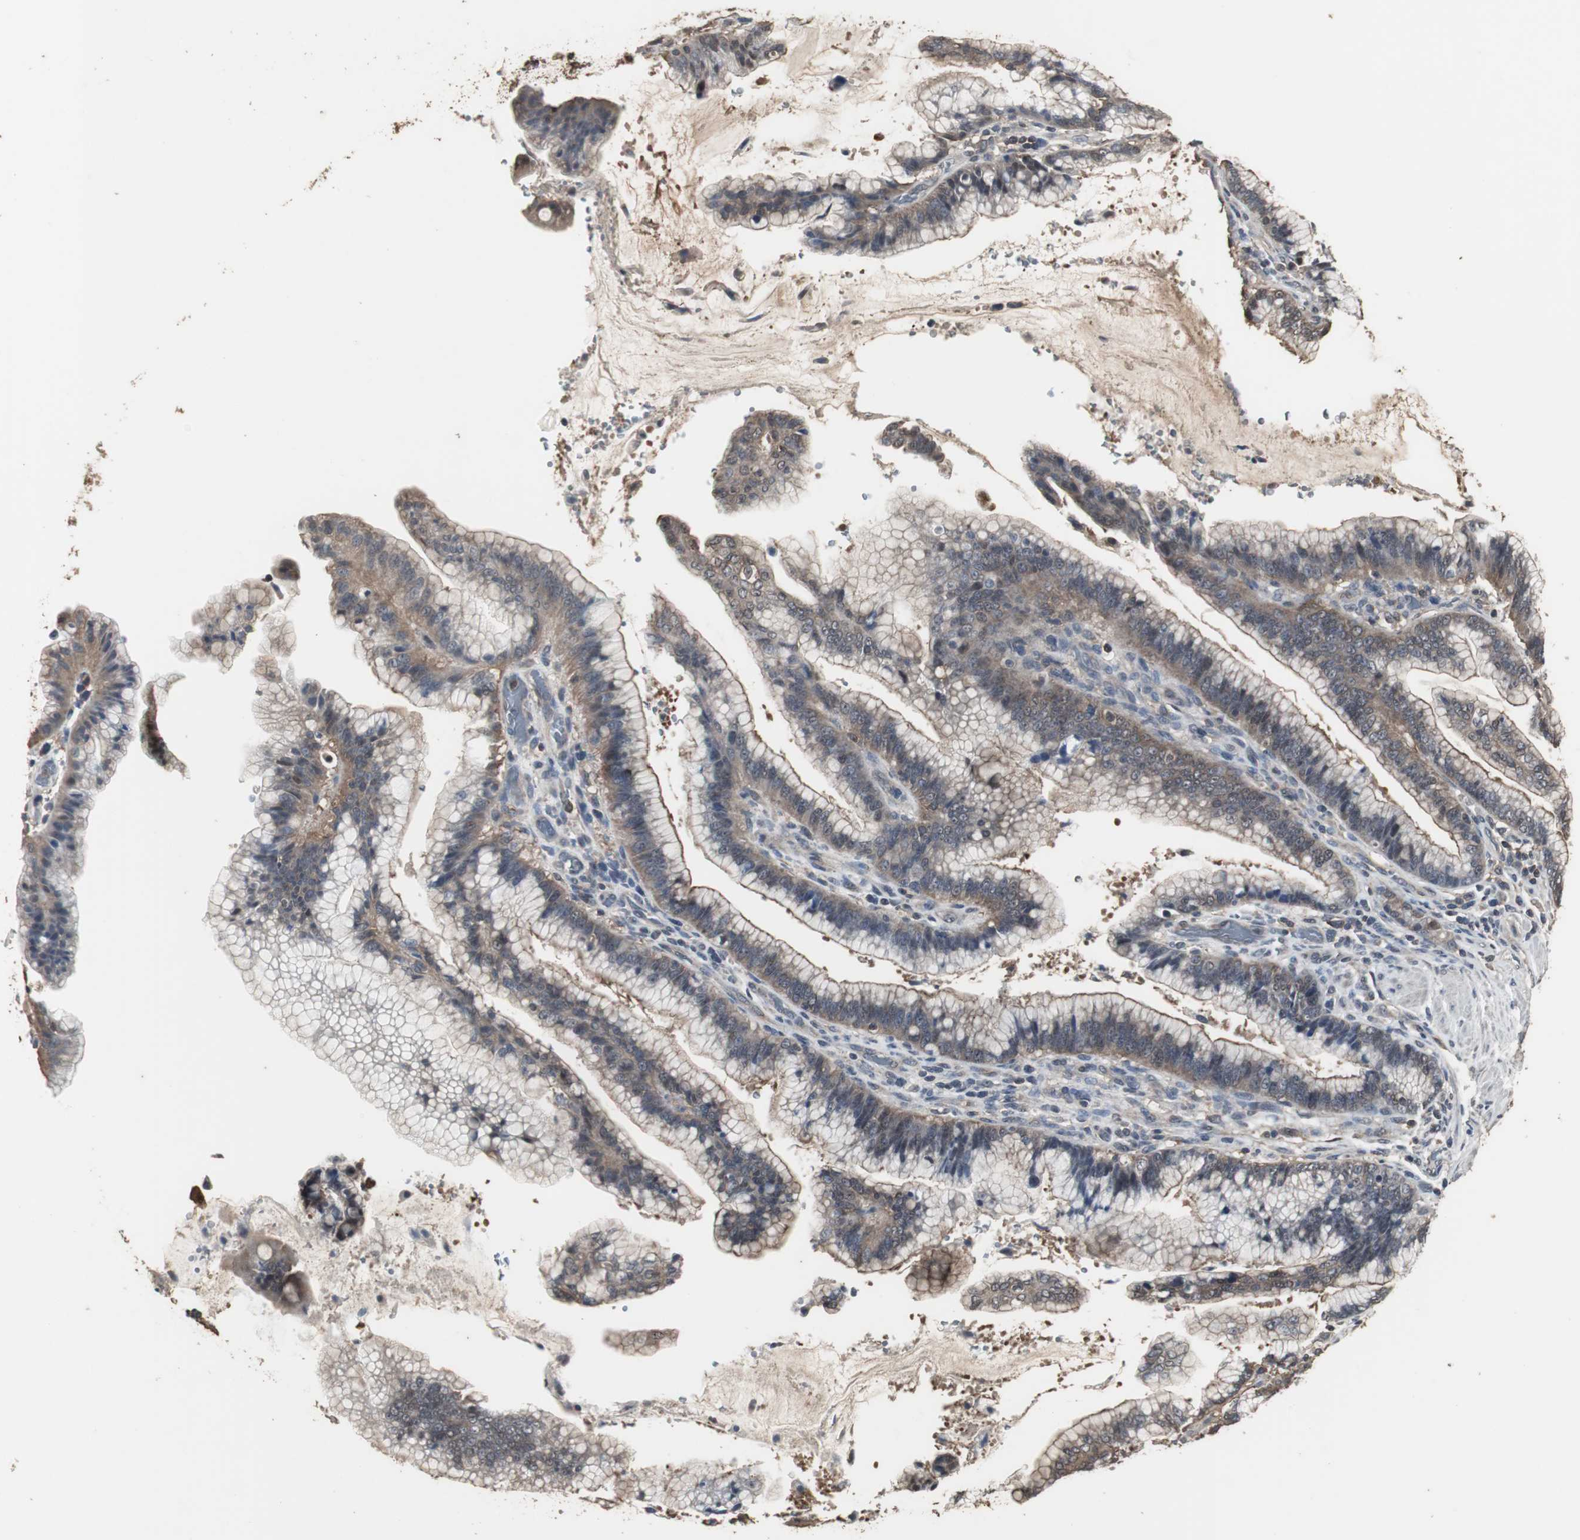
{"staining": {"intensity": "moderate", "quantity": ">75%", "location": "cytoplasmic/membranous"}, "tissue": "pancreatic cancer", "cell_type": "Tumor cells", "image_type": "cancer", "snomed": [{"axis": "morphology", "description": "Adenocarcinoma, NOS"}, {"axis": "topography", "description": "Pancreas"}], "caption": "Pancreatic cancer stained for a protein exhibits moderate cytoplasmic/membranous positivity in tumor cells. The protein of interest is stained brown, and the nuclei are stained in blue (DAB (3,3'-diaminobenzidine) IHC with brightfield microscopy, high magnification).", "gene": "HPRT1", "patient": {"sex": "female", "age": 64}}